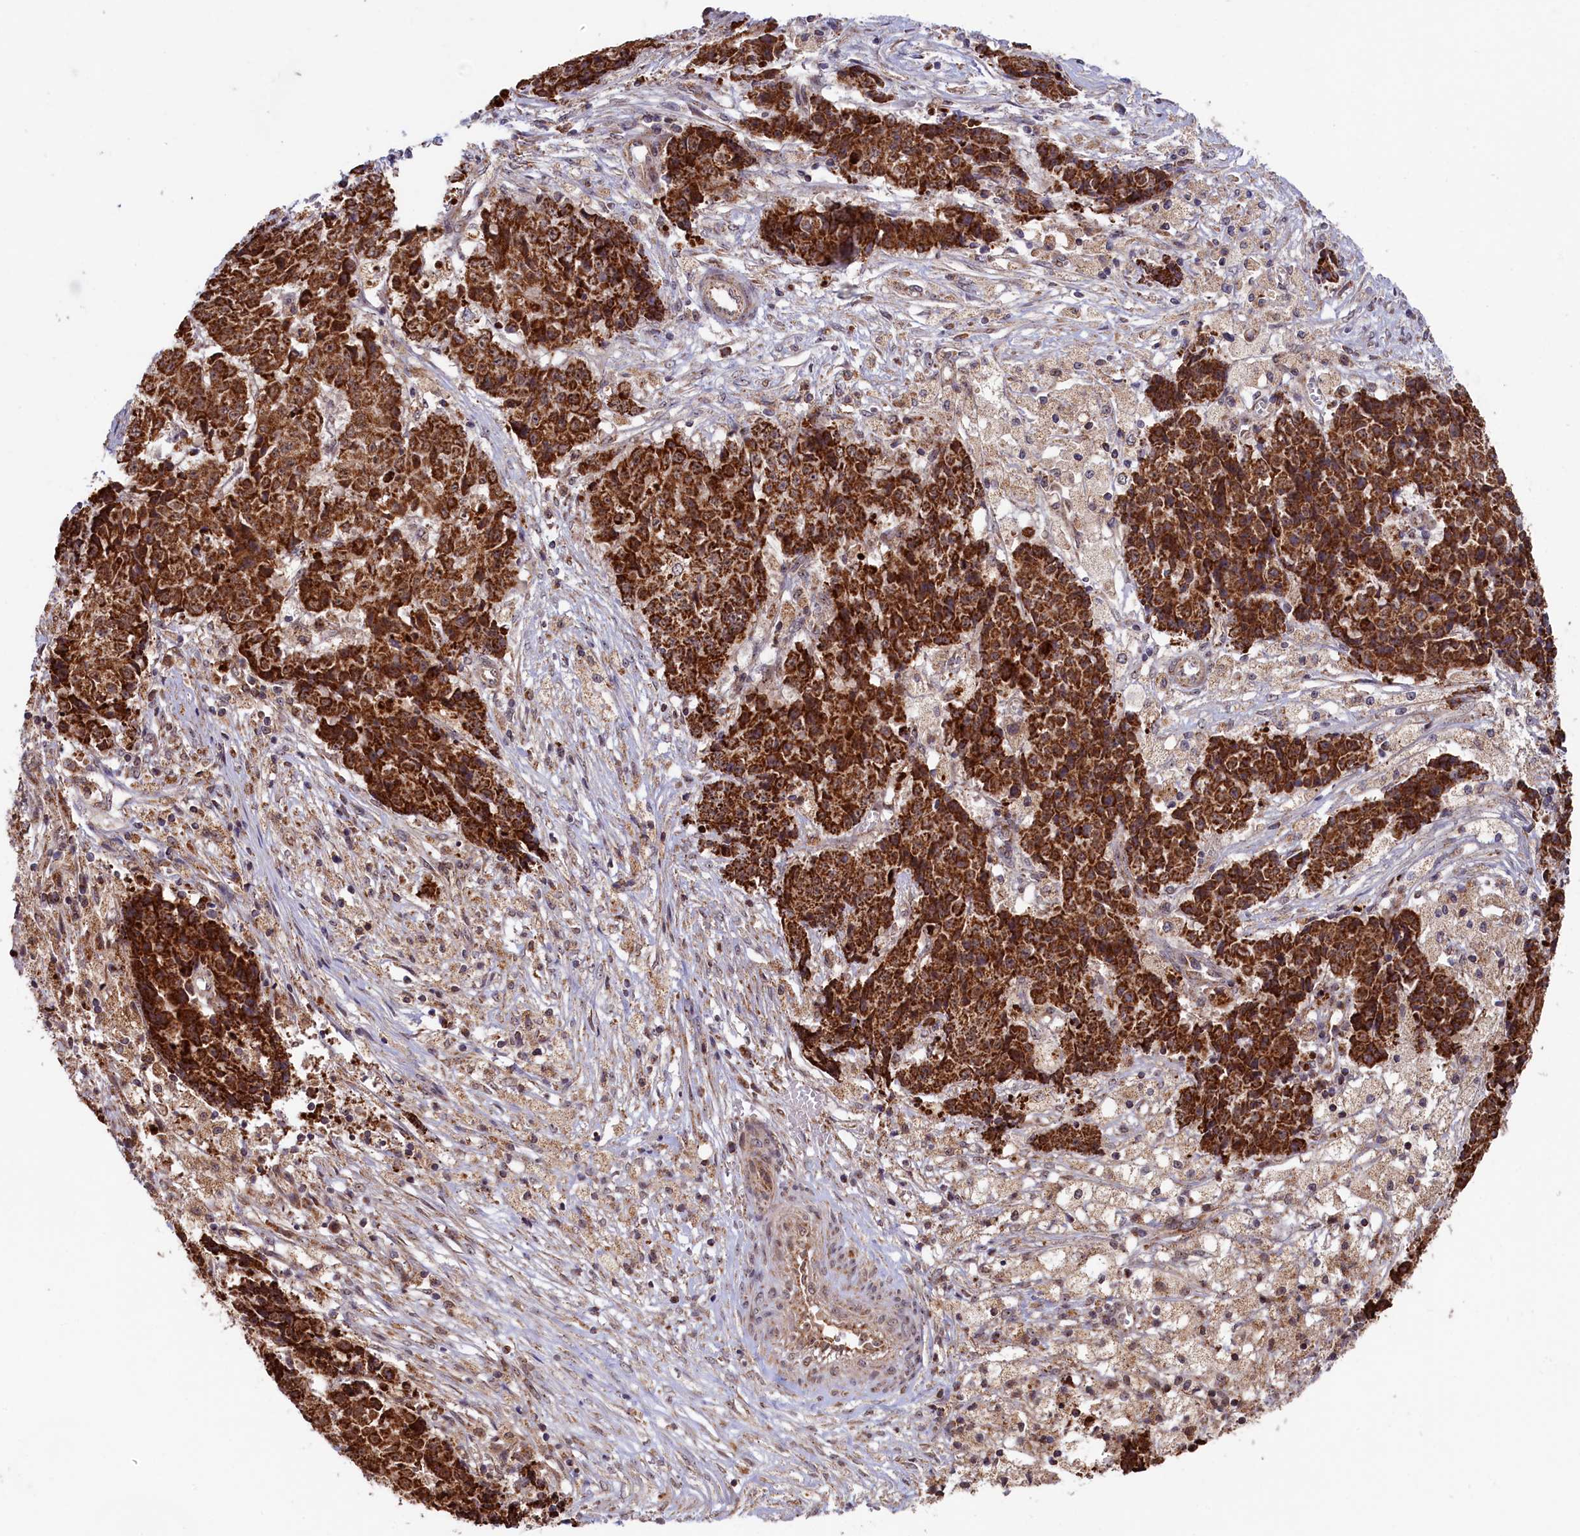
{"staining": {"intensity": "strong", "quantity": ">75%", "location": "cytoplasmic/membranous"}, "tissue": "ovarian cancer", "cell_type": "Tumor cells", "image_type": "cancer", "snomed": [{"axis": "morphology", "description": "Carcinoma, endometroid"}, {"axis": "topography", "description": "Ovary"}], "caption": "This is a micrograph of immunohistochemistry (IHC) staining of ovarian endometroid carcinoma, which shows strong positivity in the cytoplasmic/membranous of tumor cells.", "gene": "DUS3L", "patient": {"sex": "female", "age": 42}}